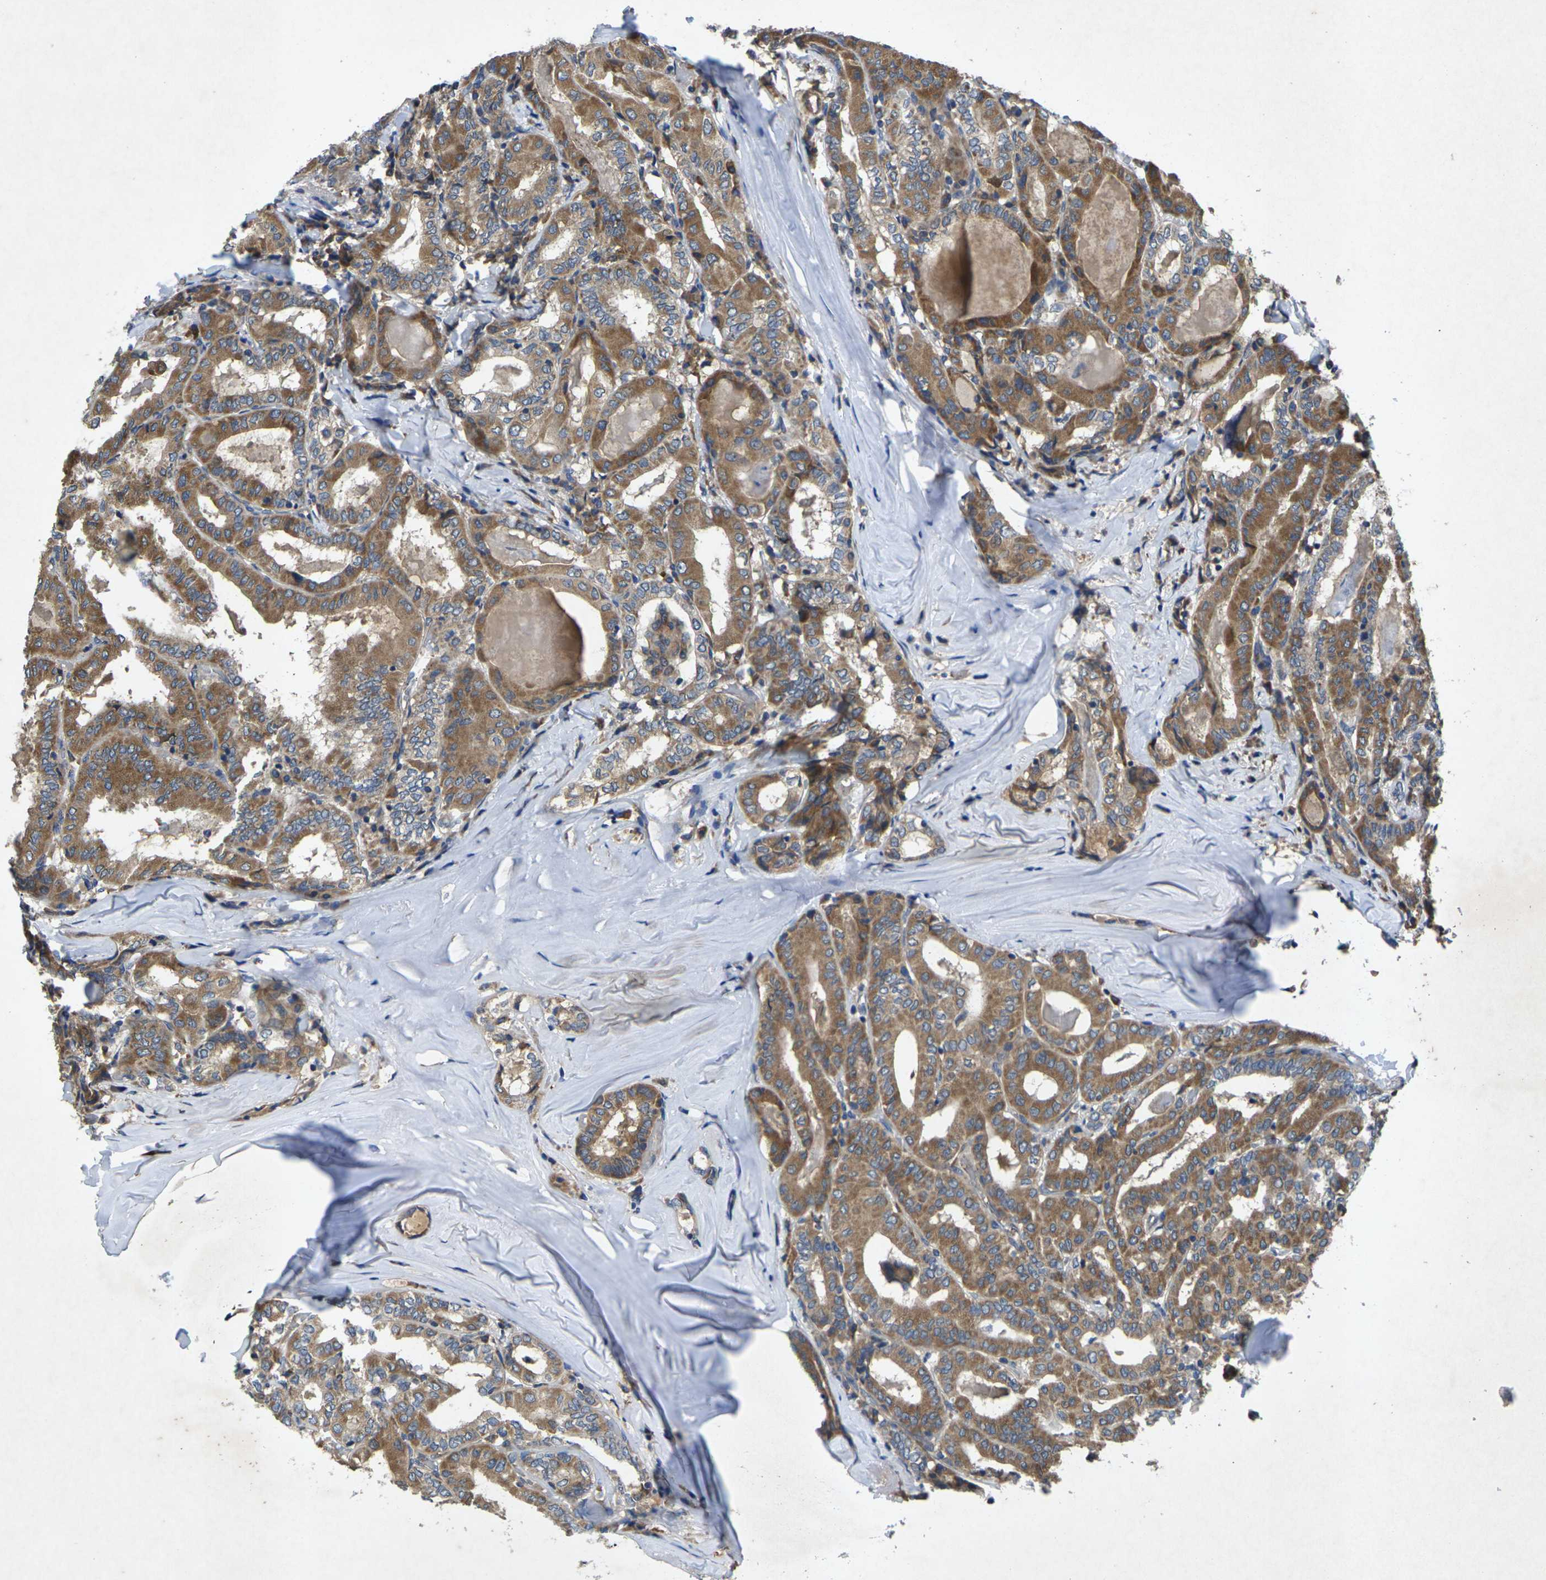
{"staining": {"intensity": "moderate", "quantity": ">75%", "location": "cytoplasmic/membranous"}, "tissue": "thyroid cancer", "cell_type": "Tumor cells", "image_type": "cancer", "snomed": [{"axis": "morphology", "description": "Papillary adenocarcinoma, NOS"}, {"axis": "topography", "description": "Thyroid gland"}], "caption": "Brown immunohistochemical staining in human thyroid cancer demonstrates moderate cytoplasmic/membranous positivity in approximately >75% of tumor cells. (DAB IHC, brown staining for protein, blue staining for nuclei).", "gene": "KIF1B", "patient": {"sex": "female", "age": 42}}